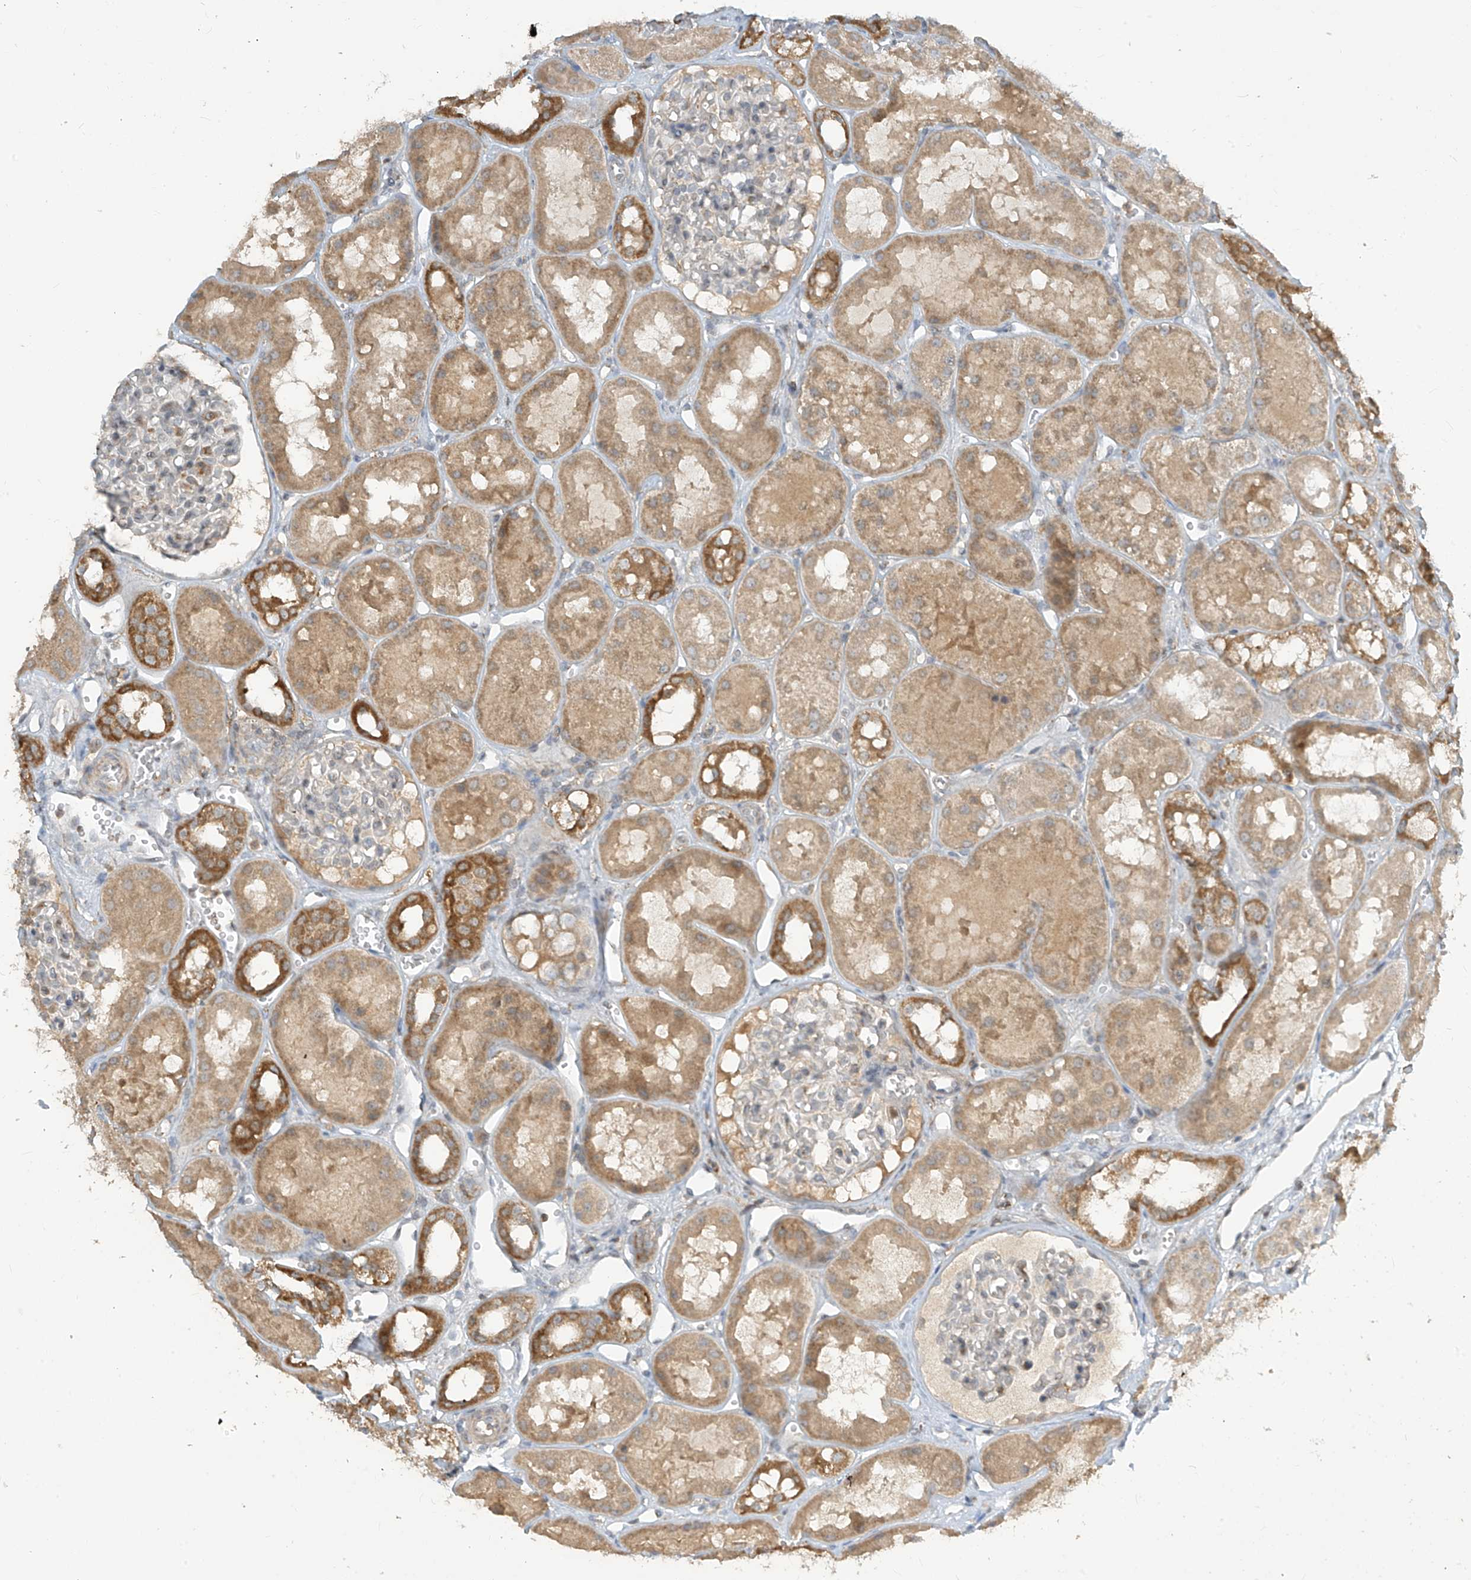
{"staining": {"intensity": "negative", "quantity": "none", "location": "none"}, "tissue": "kidney", "cell_type": "Cells in glomeruli", "image_type": "normal", "snomed": [{"axis": "morphology", "description": "Normal tissue, NOS"}, {"axis": "topography", "description": "Kidney"}], "caption": "Unremarkable kidney was stained to show a protein in brown. There is no significant expression in cells in glomeruli.", "gene": "PARVG", "patient": {"sex": "male", "age": 16}}